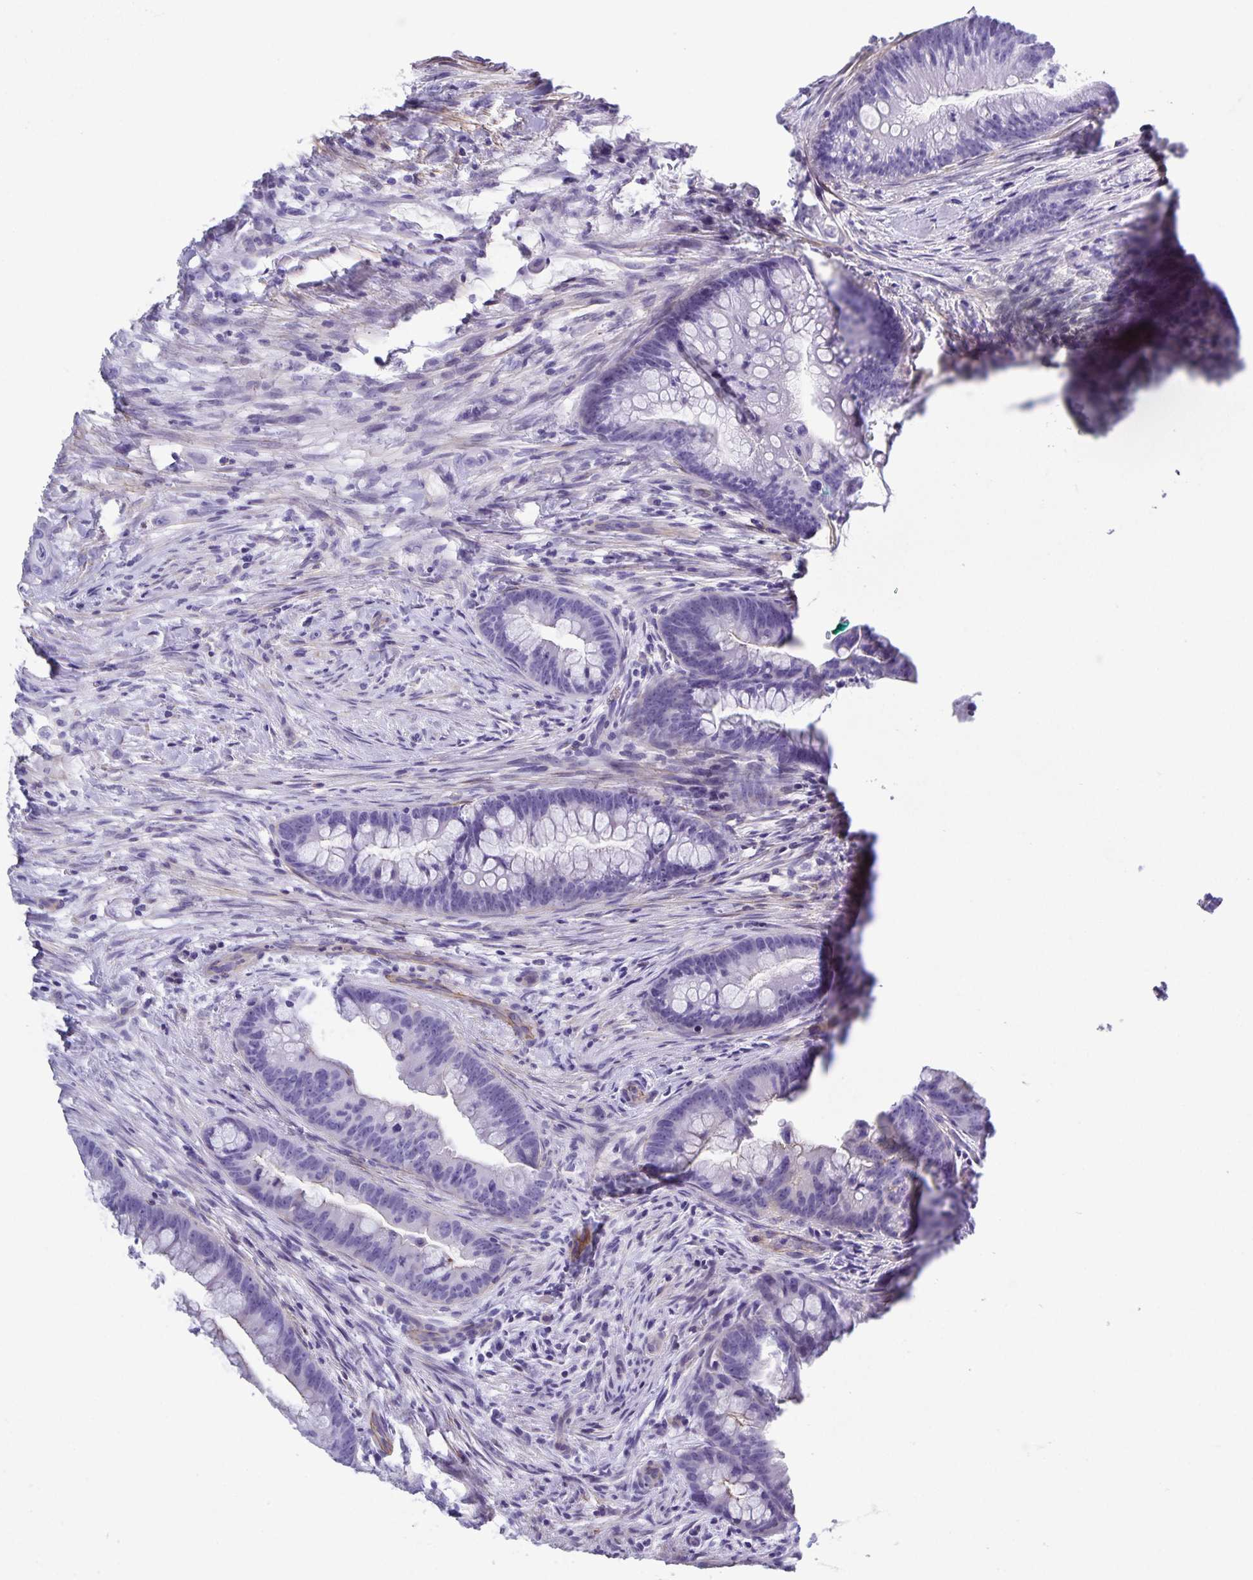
{"staining": {"intensity": "negative", "quantity": "none", "location": "none"}, "tissue": "colorectal cancer", "cell_type": "Tumor cells", "image_type": "cancer", "snomed": [{"axis": "morphology", "description": "Adenocarcinoma, NOS"}, {"axis": "topography", "description": "Colon"}], "caption": "Immunohistochemistry micrograph of neoplastic tissue: human colorectal cancer (adenocarcinoma) stained with DAB (3,3'-diaminobenzidine) shows no significant protein staining in tumor cells. The staining is performed using DAB (3,3'-diaminobenzidine) brown chromogen with nuclei counter-stained in using hematoxylin.", "gene": "UBQLN3", "patient": {"sex": "male", "age": 62}}